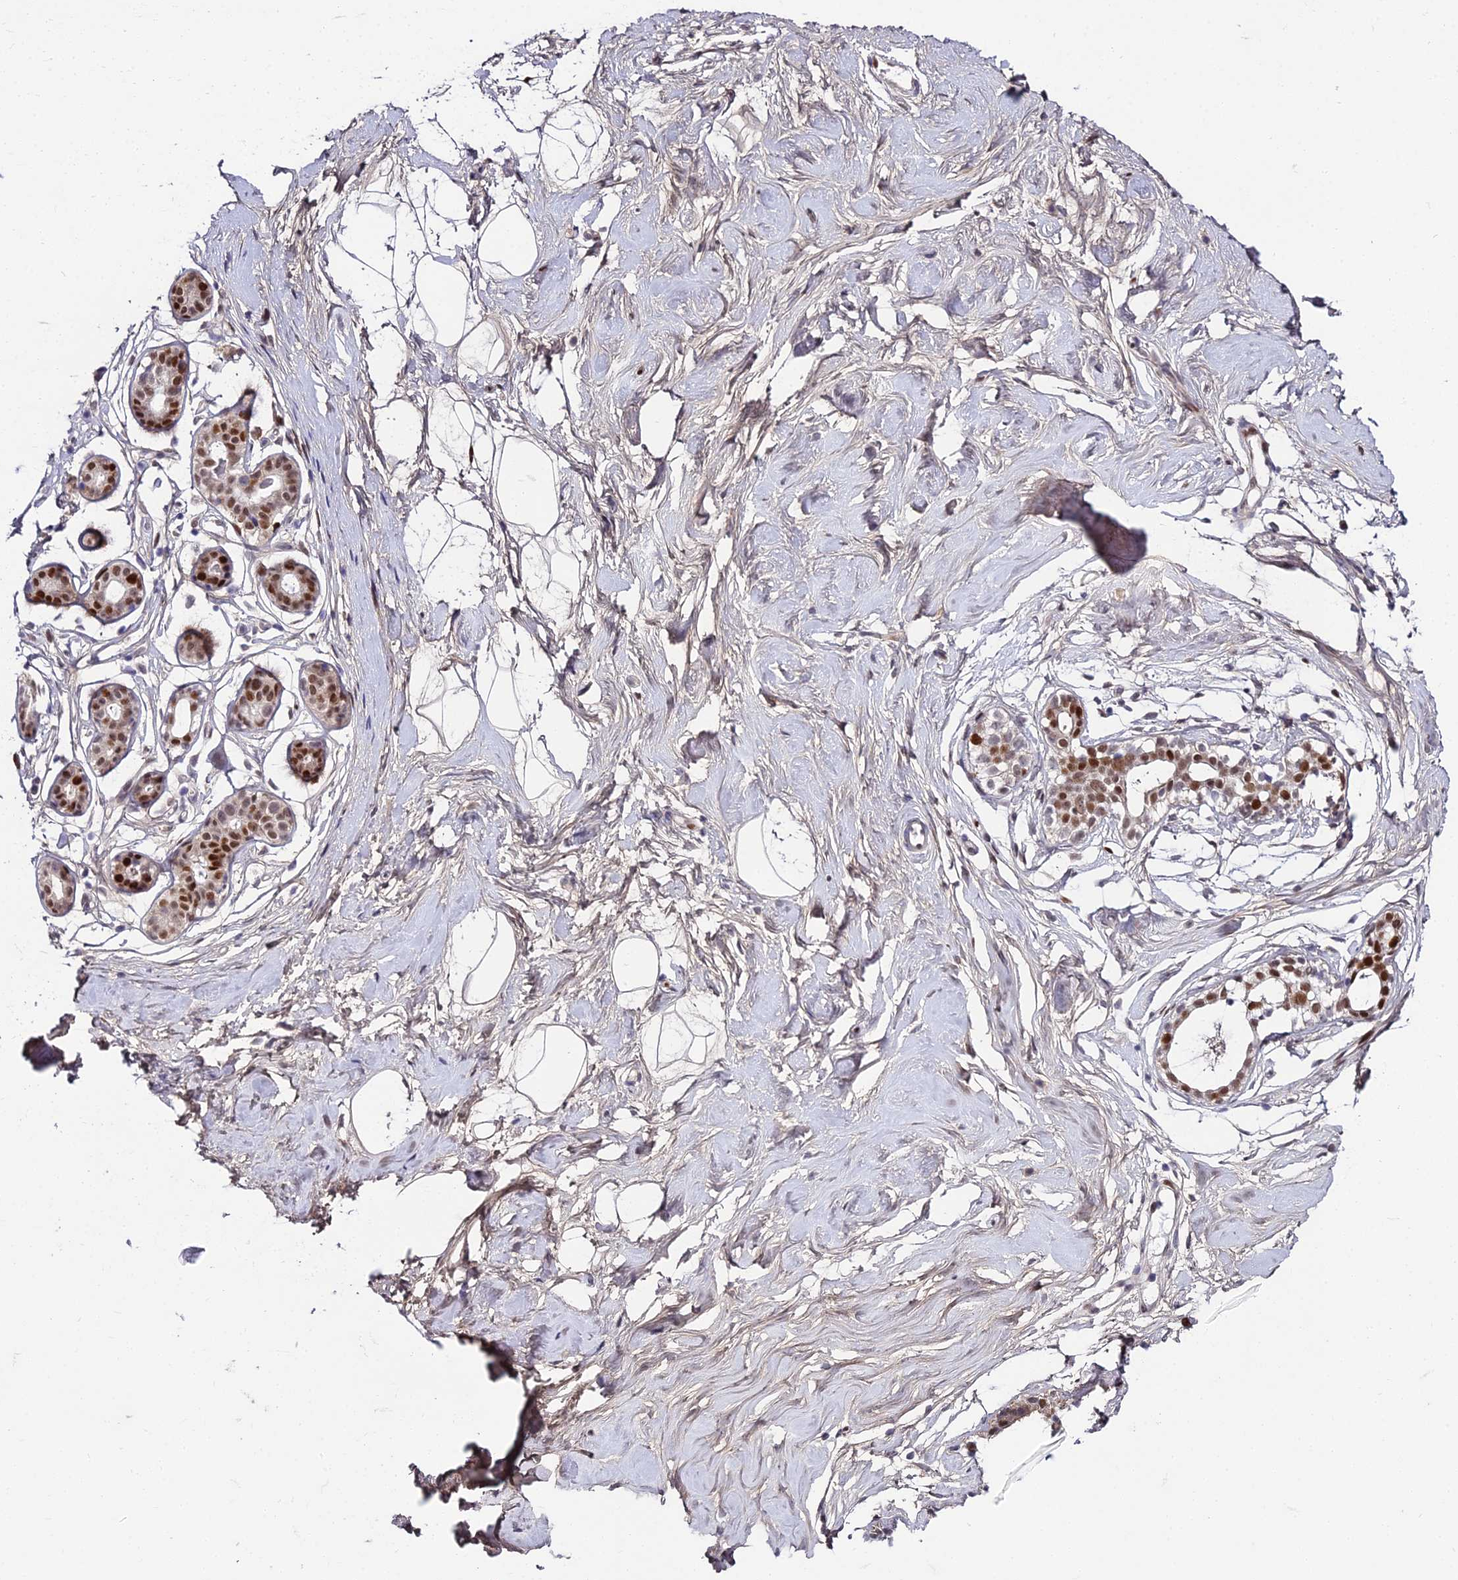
{"staining": {"intensity": "moderate", "quantity": ">75%", "location": "nuclear"}, "tissue": "breast", "cell_type": "Adipocytes", "image_type": "normal", "snomed": [{"axis": "morphology", "description": "Normal tissue, NOS"}, {"axis": "morphology", "description": "Adenoma, NOS"}, {"axis": "topography", "description": "Breast"}], "caption": "Breast stained with a brown dye displays moderate nuclear positive staining in about >75% of adipocytes.", "gene": "ZNF707", "patient": {"sex": "female", "age": 23}}